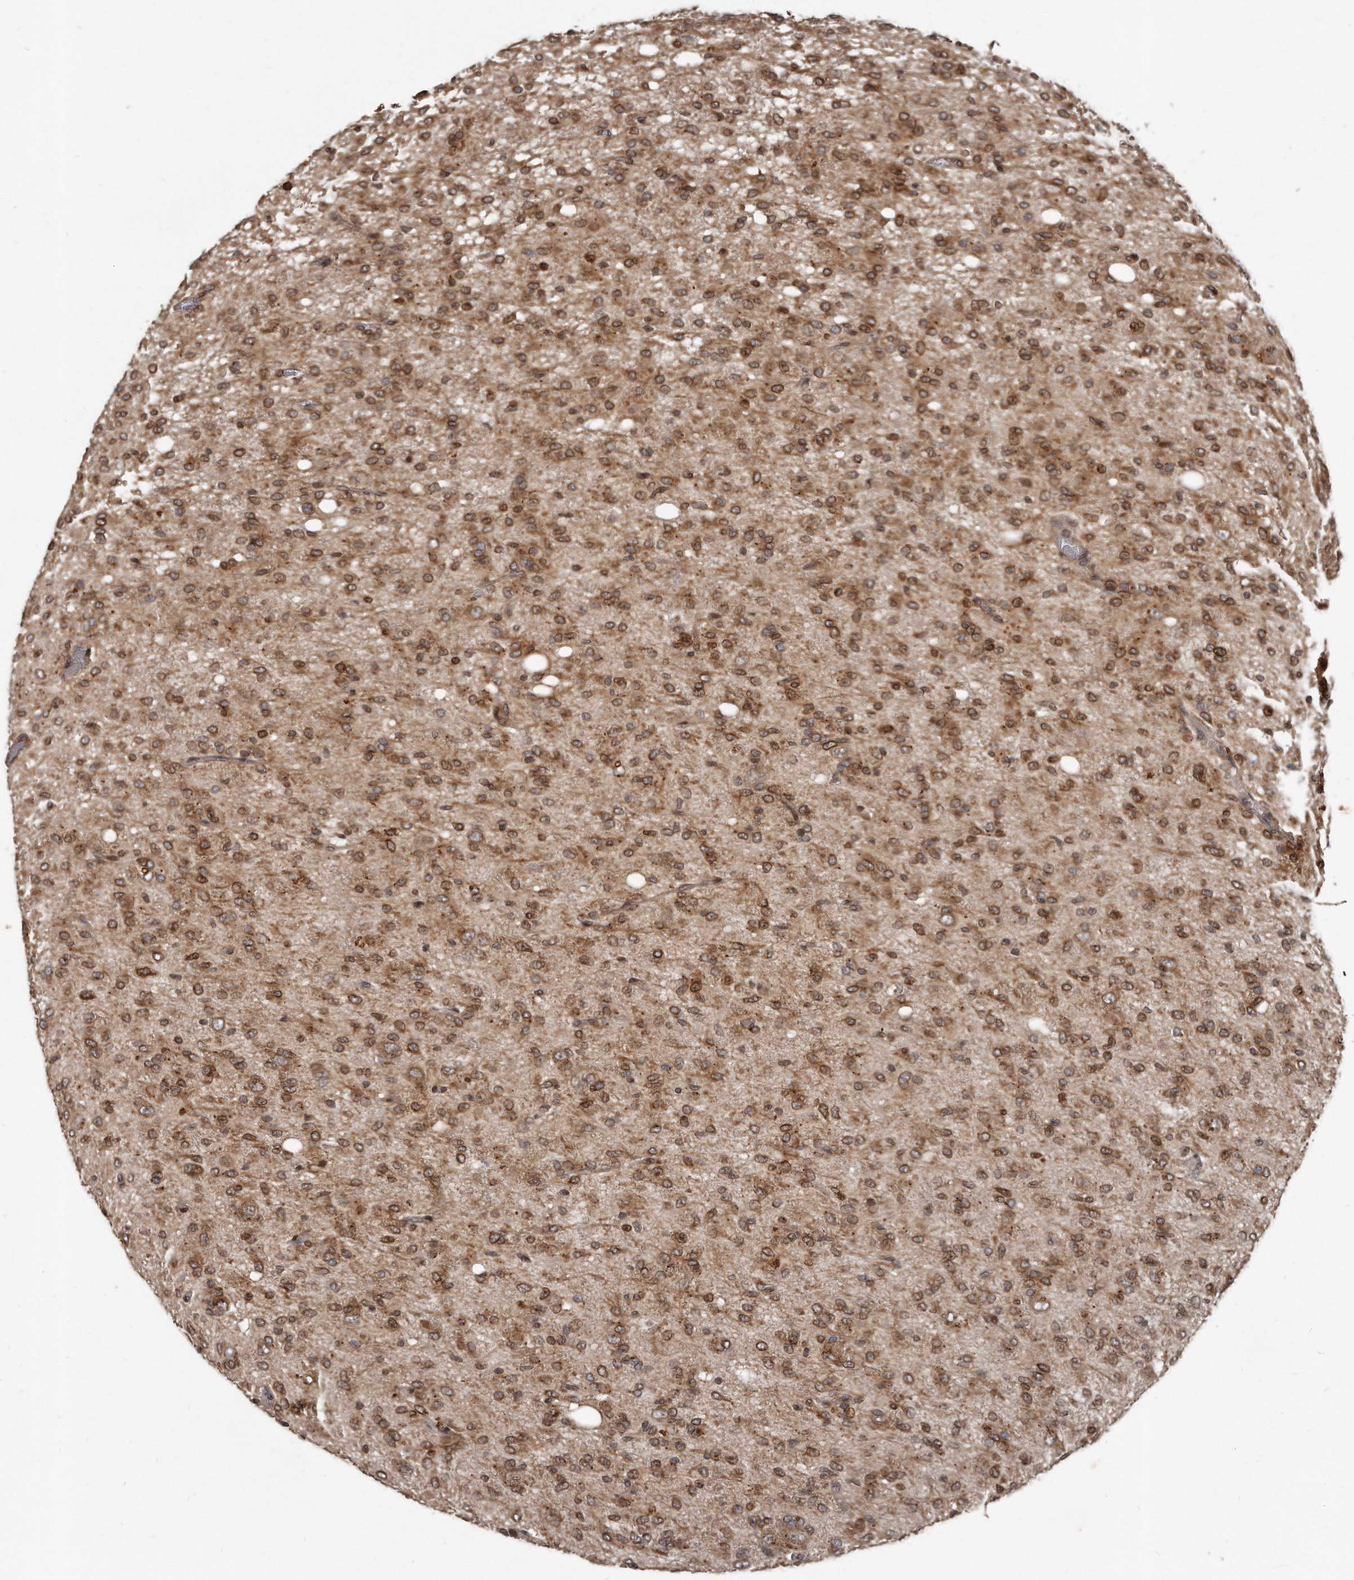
{"staining": {"intensity": "strong", "quantity": ">75%", "location": "cytoplasmic/membranous"}, "tissue": "glioma", "cell_type": "Tumor cells", "image_type": "cancer", "snomed": [{"axis": "morphology", "description": "Glioma, malignant, High grade"}, {"axis": "topography", "description": "Brain"}], "caption": "About >75% of tumor cells in human malignant glioma (high-grade) display strong cytoplasmic/membranous protein staining as visualized by brown immunohistochemical staining.", "gene": "GCH1", "patient": {"sex": "female", "age": 59}}